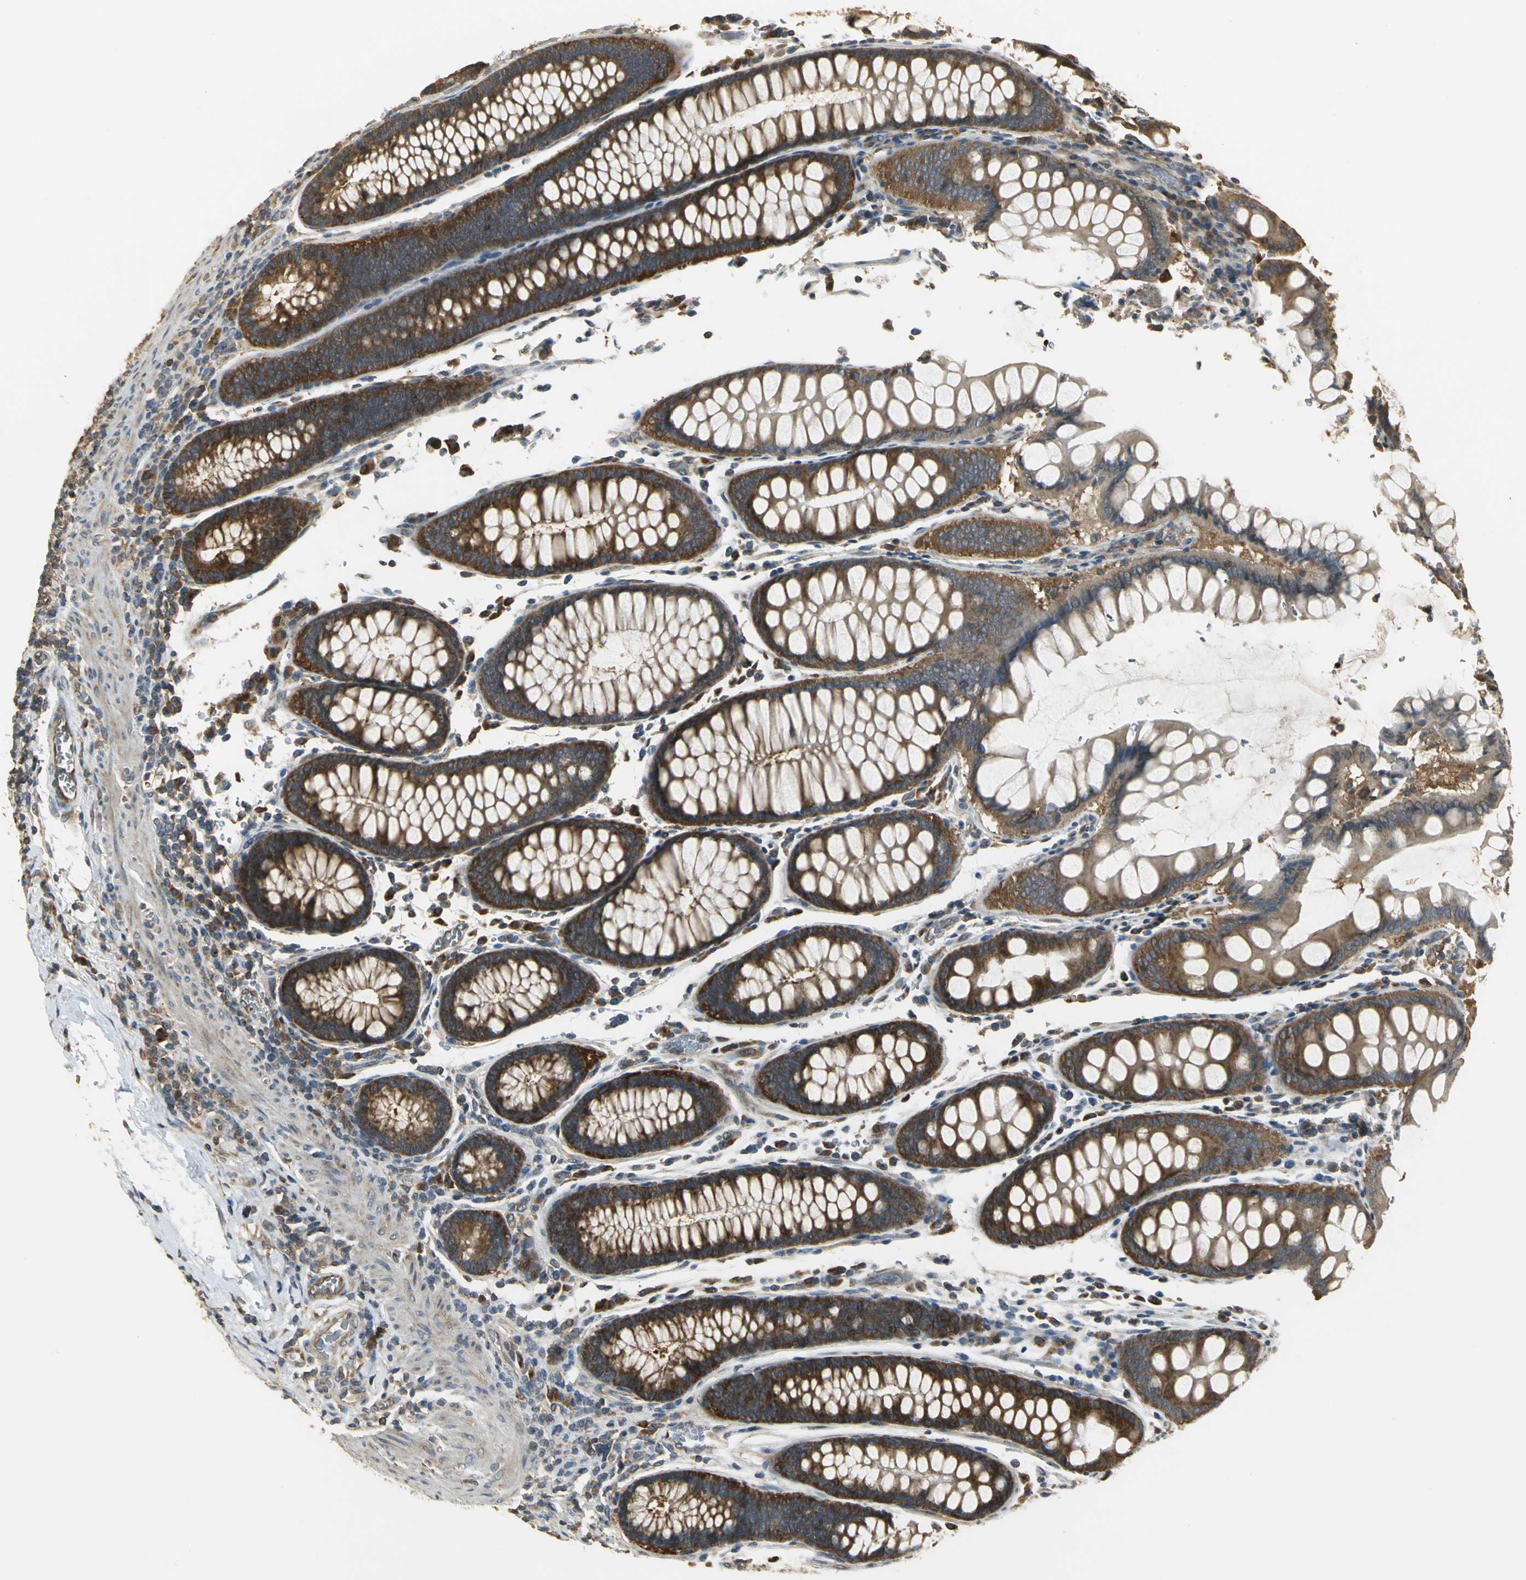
{"staining": {"intensity": "strong", "quantity": ">75%", "location": "cytoplasmic/membranous"}, "tissue": "colorectal cancer", "cell_type": "Tumor cells", "image_type": "cancer", "snomed": [{"axis": "morphology", "description": "Normal tissue, NOS"}, {"axis": "morphology", "description": "Adenocarcinoma, NOS"}, {"axis": "topography", "description": "Colon"}], "caption": "Protein staining demonstrates strong cytoplasmic/membranous staining in about >75% of tumor cells in colorectal cancer.", "gene": "RARS1", "patient": {"sex": "male", "age": 82}}